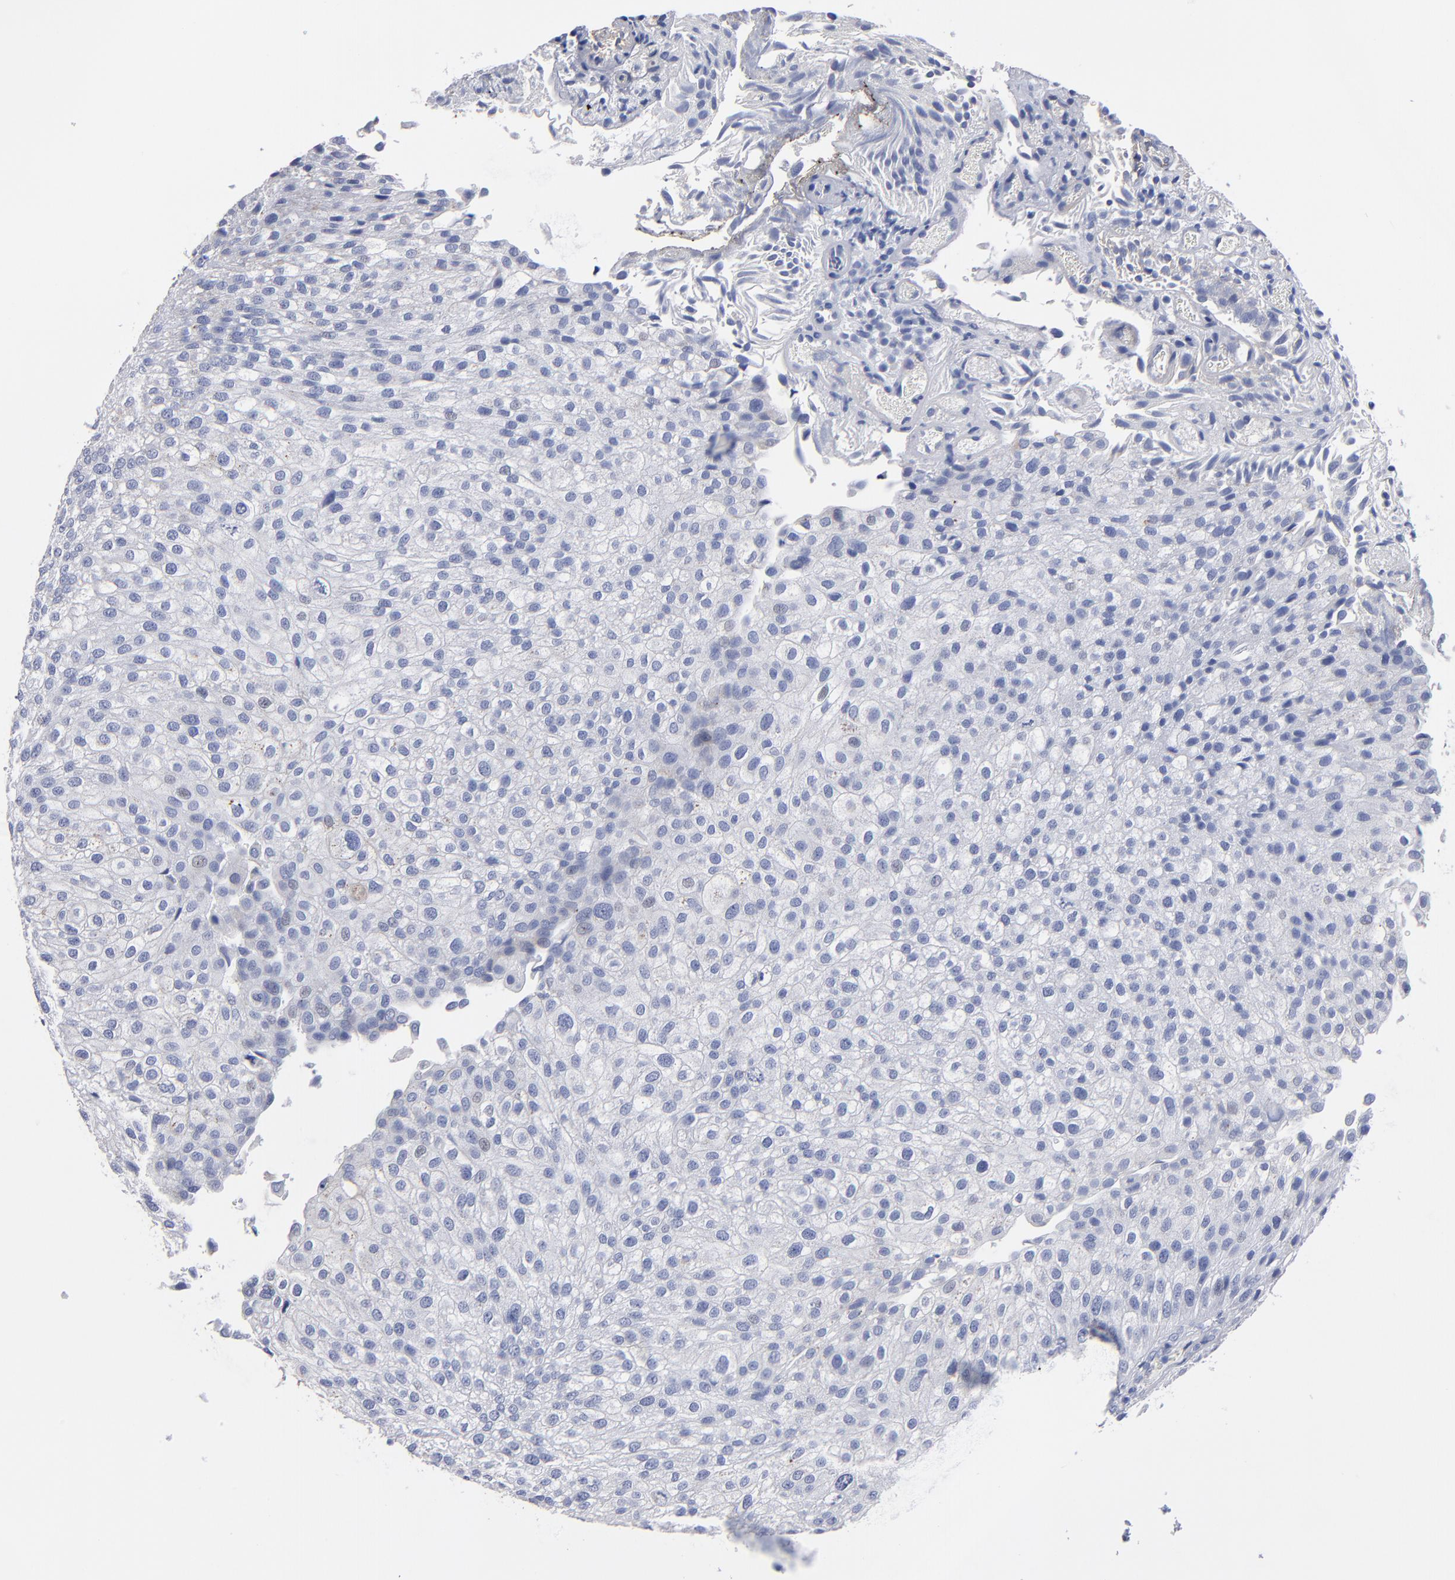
{"staining": {"intensity": "negative", "quantity": "none", "location": "none"}, "tissue": "urothelial cancer", "cell_type": "Tumor cells", "image_type": "cancer", "snomed": [{"axis": "morphology", "description": "Urothelial carcinoma, Low grade"}, {"axis": "topography", "description": "Urinary bladder"}], "caption": "This is a histopathology image of immunohistochemistry staining of urothelial cancer, which shows no expression in tumor cells. Brightfield microscopy of immunohistochemistry stained with DAB (brown) and hematoxylin (blue), captured at high magnification.", "gene": "TM4SF1", "patient": {"sex": "female", "age": 89}}